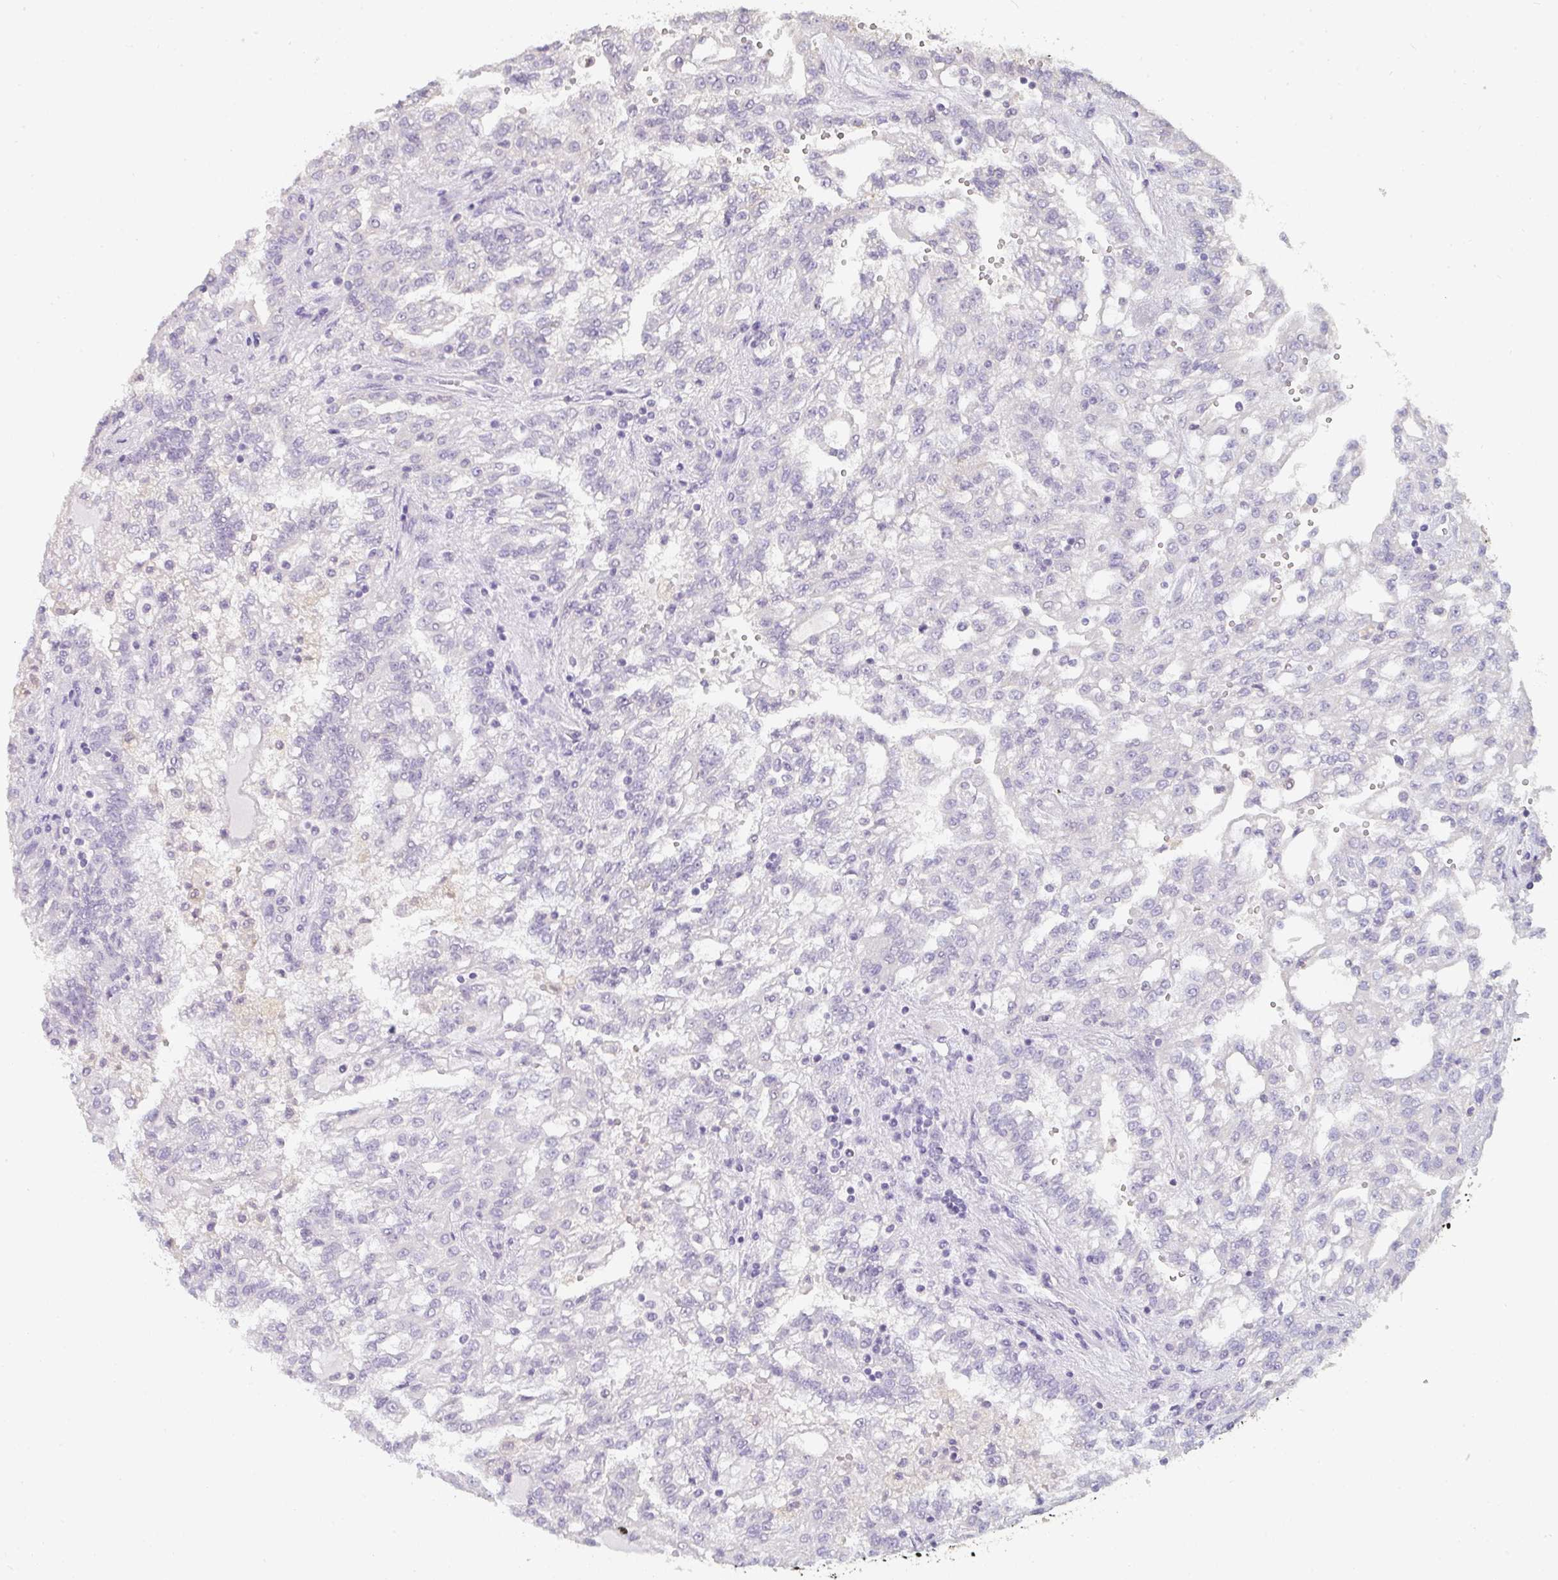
{"staining": {"intensity": "negative", "quantity": "none", "location": "none"}, "tissue": "renal cancer", "cell_type": "Tumor cells", "image_type": "cancer", "snomed": [{"axis": "morphology", "description": "Adenocarcinoma, NOS"}, {"axis": "topography", "description": "Kidney"}], "caption": "Protein analysis of adenocarcinoma (renal) demonstrates no significant positivity in tumor cells.", "gene": "C1QTNF8", "patient": {"sex": "male", "age": 63}}